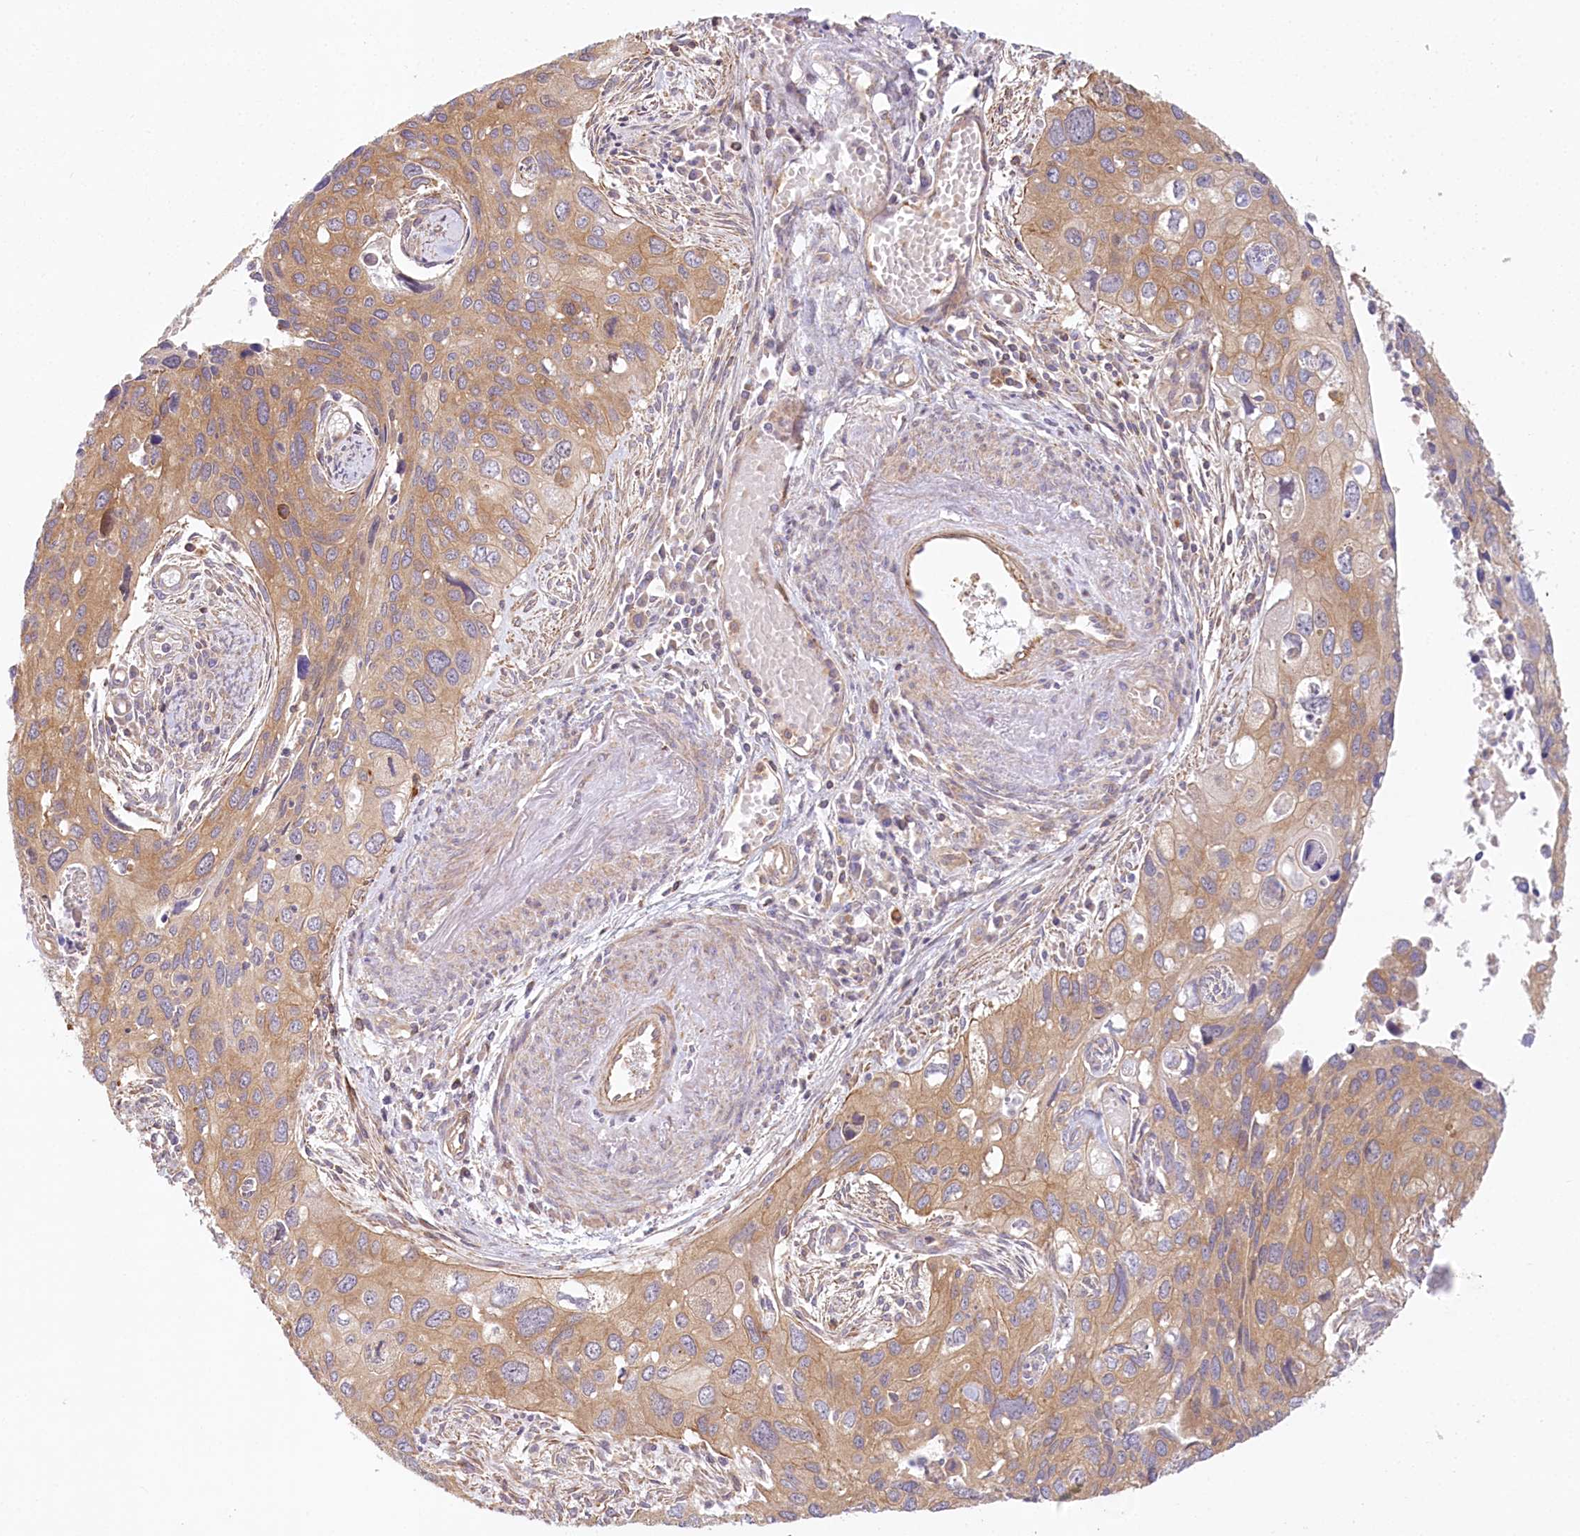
{"staining": {"intensity": "moderate", "quantity": "25%-75%", "location": "cytoplasmic/membranous"}, "tissue": "cervical cancer", "cell_type": "Tumor cells", "image_type": "cancer", "snomed": [{"axis": "morphology", "description": "Squamous cell carcinoma, NOS"}, {"axis": "topography", "description": "Cervix"}], "caption": "Immunohistochemistry (IHC) of human cervical cancer (squamous cell carcinoma) shows medium levels of moderate cytoplasmic/membranous positivity in about 25%-75% of tumor cells.", "gene": "UMPS", "patient": {"sex": "female", "age": 55}}